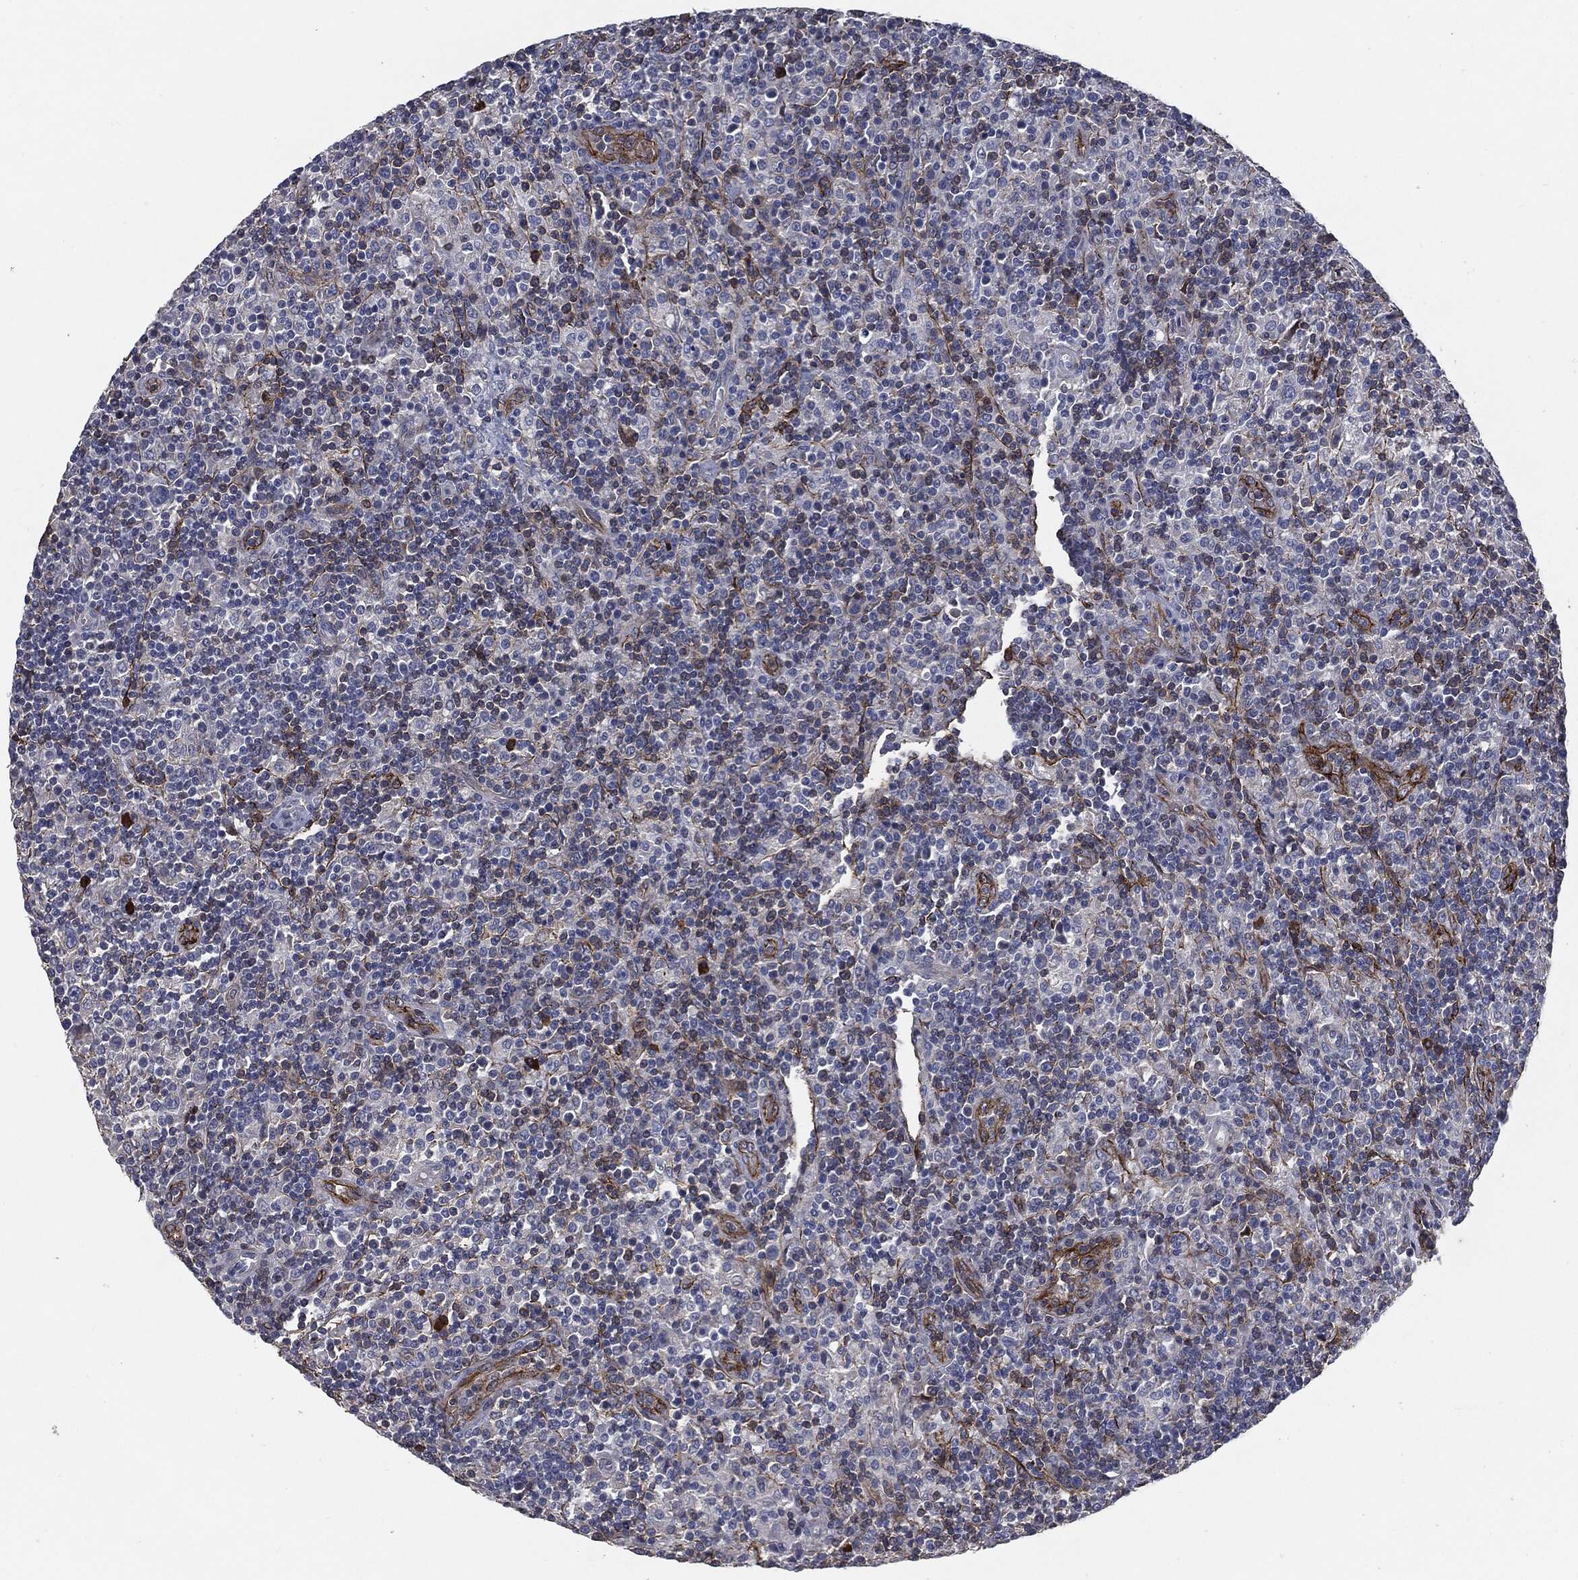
{"staining": {"intensity": "negative", "quantity": "none", "location": "none"}, "tissue": "lymphoma", "cell_type": "Tumor cells", "image_type": "cancer", "snomed": [{"axis": "morphology", "description": "Hodgkin's disease, NOS"}, {"axis": "topography", "description": "Lymph node"}], "caption": "There is no significant positivity in tumor cells of lymphoma.", "gene": "SVIL", "patient": {"sex": "male", "age": 70}}